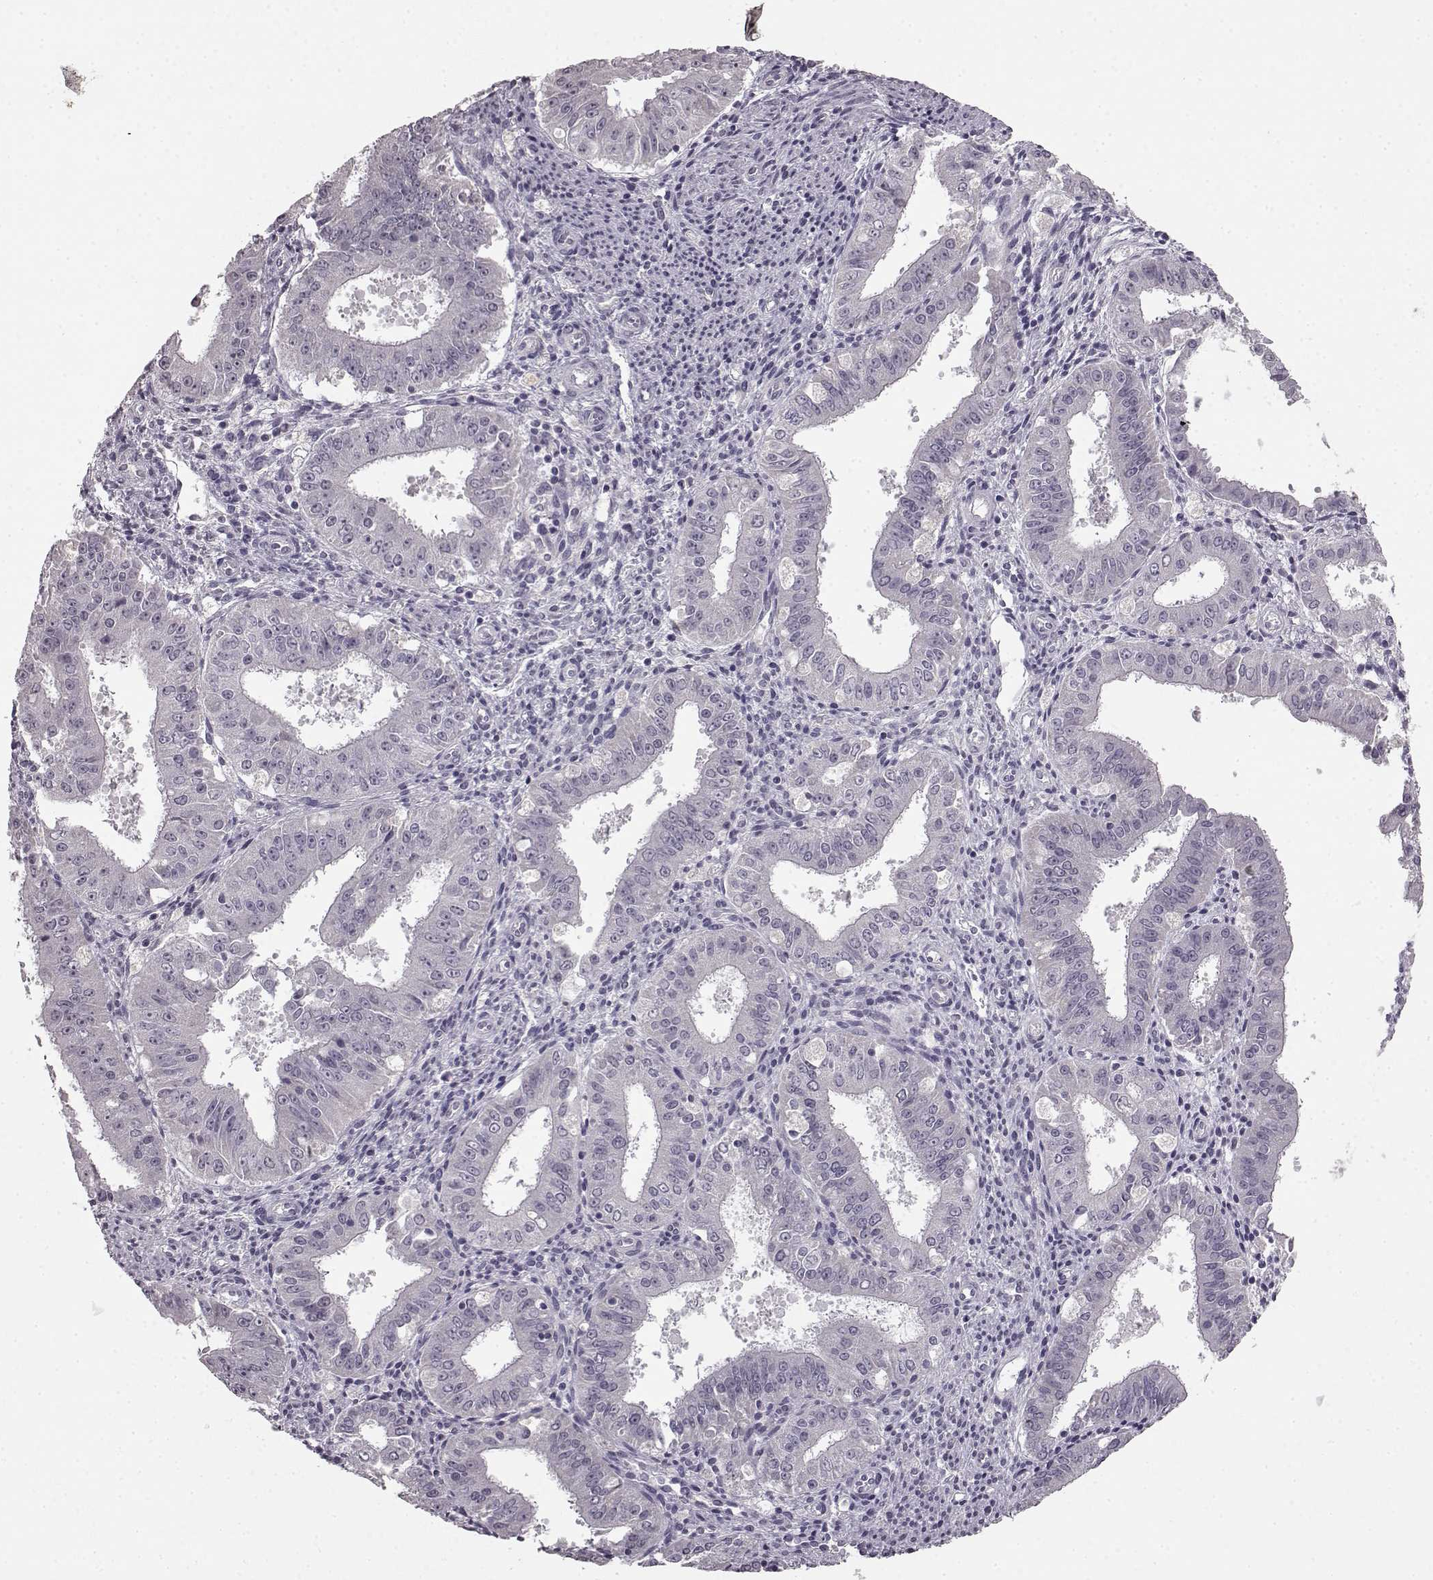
{"staining": {"intensity": "negative", "quantity": "none", "location": "none"}, "tissue": "ovarian cancer", "cell_type": "Tumor cells", "image_type": "cancer", "snomed": [{"axis": "morphology", "description": "Carcinoma, endometroid"}, {"axis": "topography", "description": "Ovary"}], "caption": "Tumor cells are negative for protein expression in human ovarian cancer.", "gene": "LHB", "patient": {"sex": "female", "age": 42}}